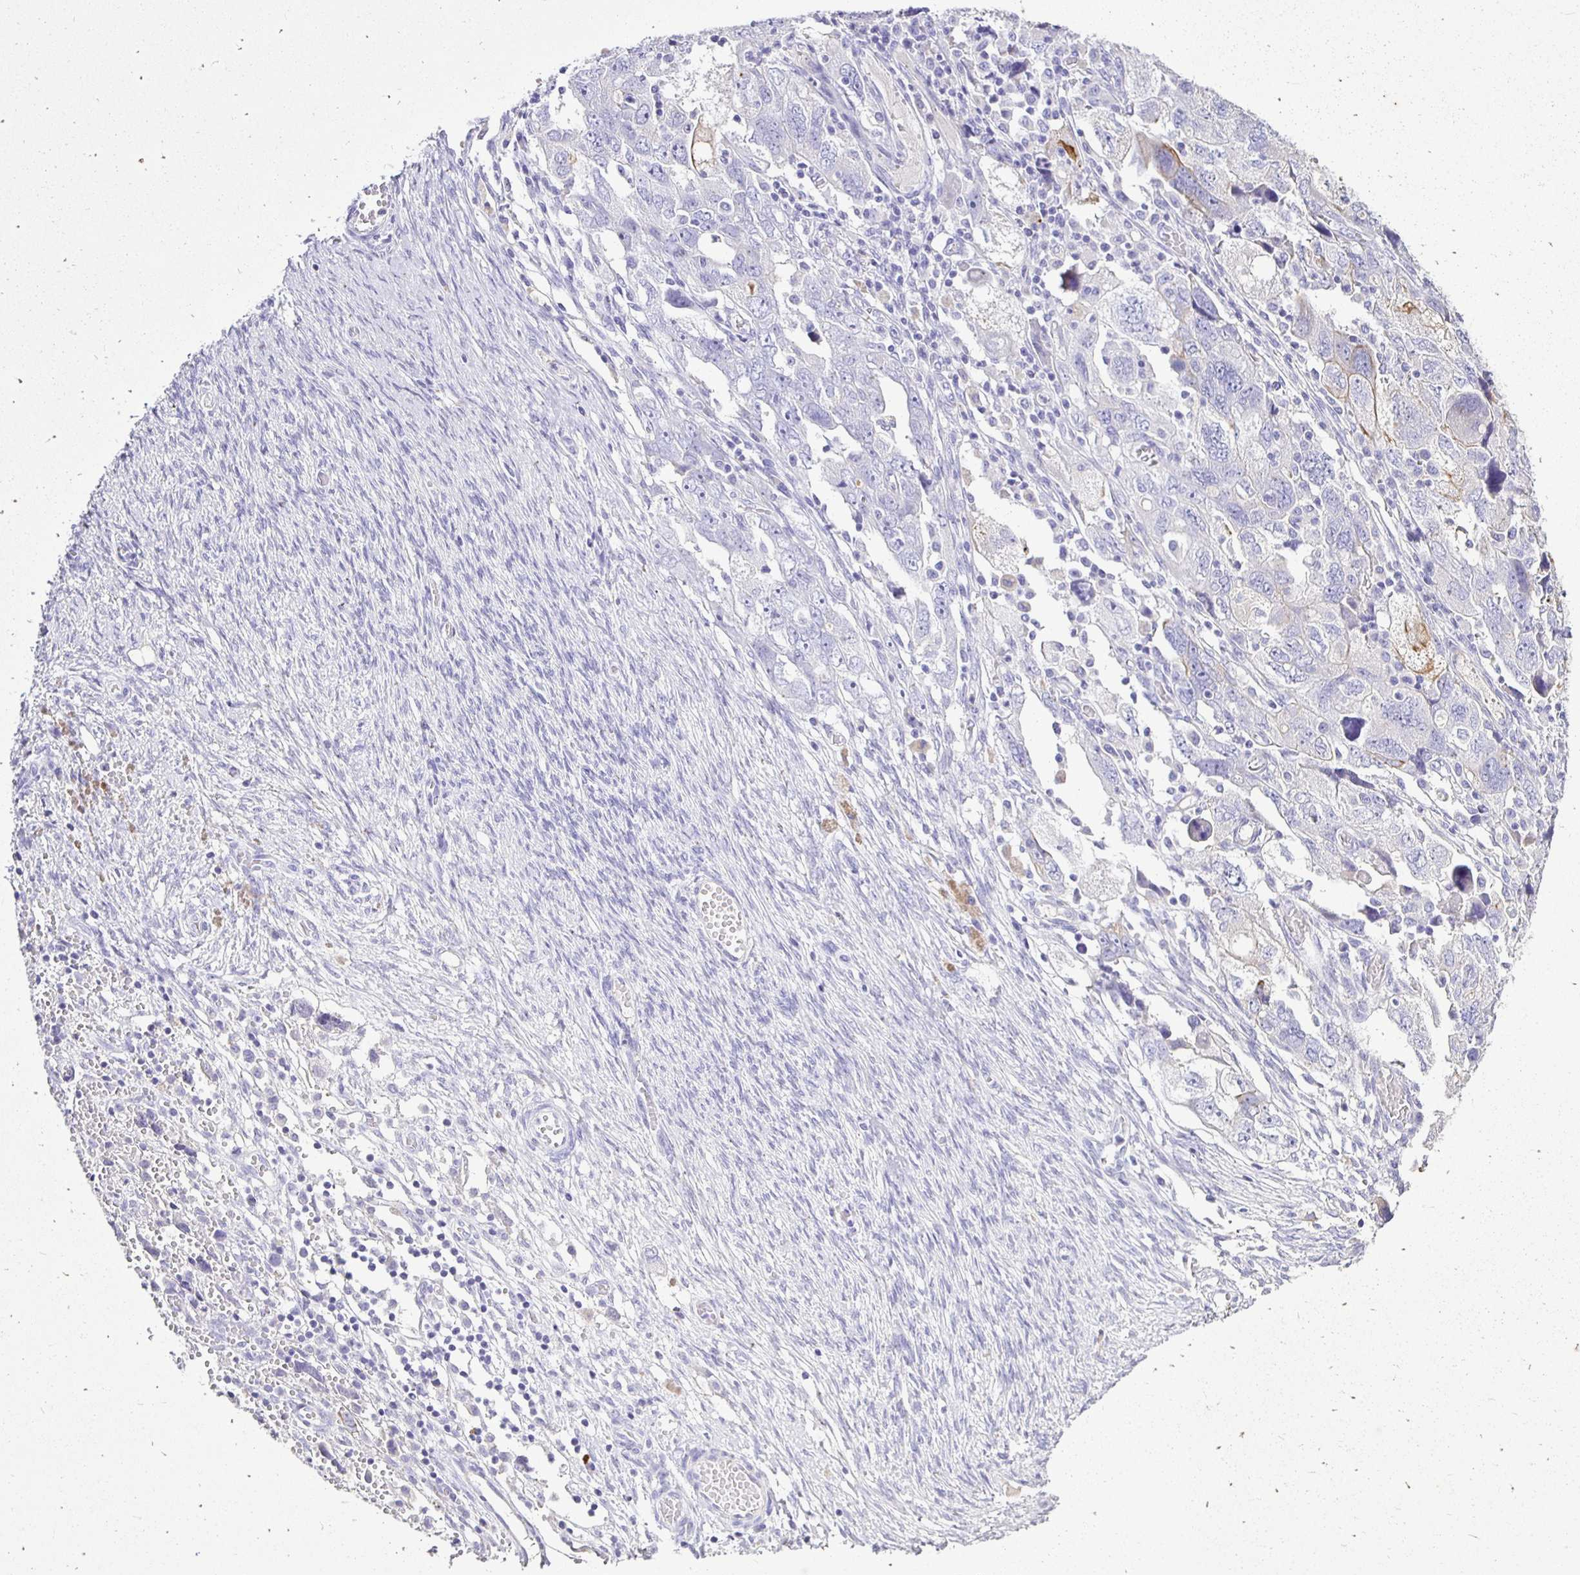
{"staining": {"intensity": "negative", "quantity": "none", "location": "none"}, "tissue": "ovarian cancer", "cell_type": "Tumor cells", "image_type": "cancer", "snomed": [{"axis": "morphology", "description": "Carcinoma, NOS"}, {"axis": "morphology", "description": "Cystadenocarcinoma, serous, NOS"}, {"axis": "topography", "description": "Ovary"}], "caption": "Tumor cells are negative for protein expression in human ovarian cancer (serous cystadenocarcinoma). (DAB (3,3'-diaminobenzidine) IHC with hematoxylin counter stain).", "gene": "TAF1D", "patient": {"sex": "female", "age": 69}}